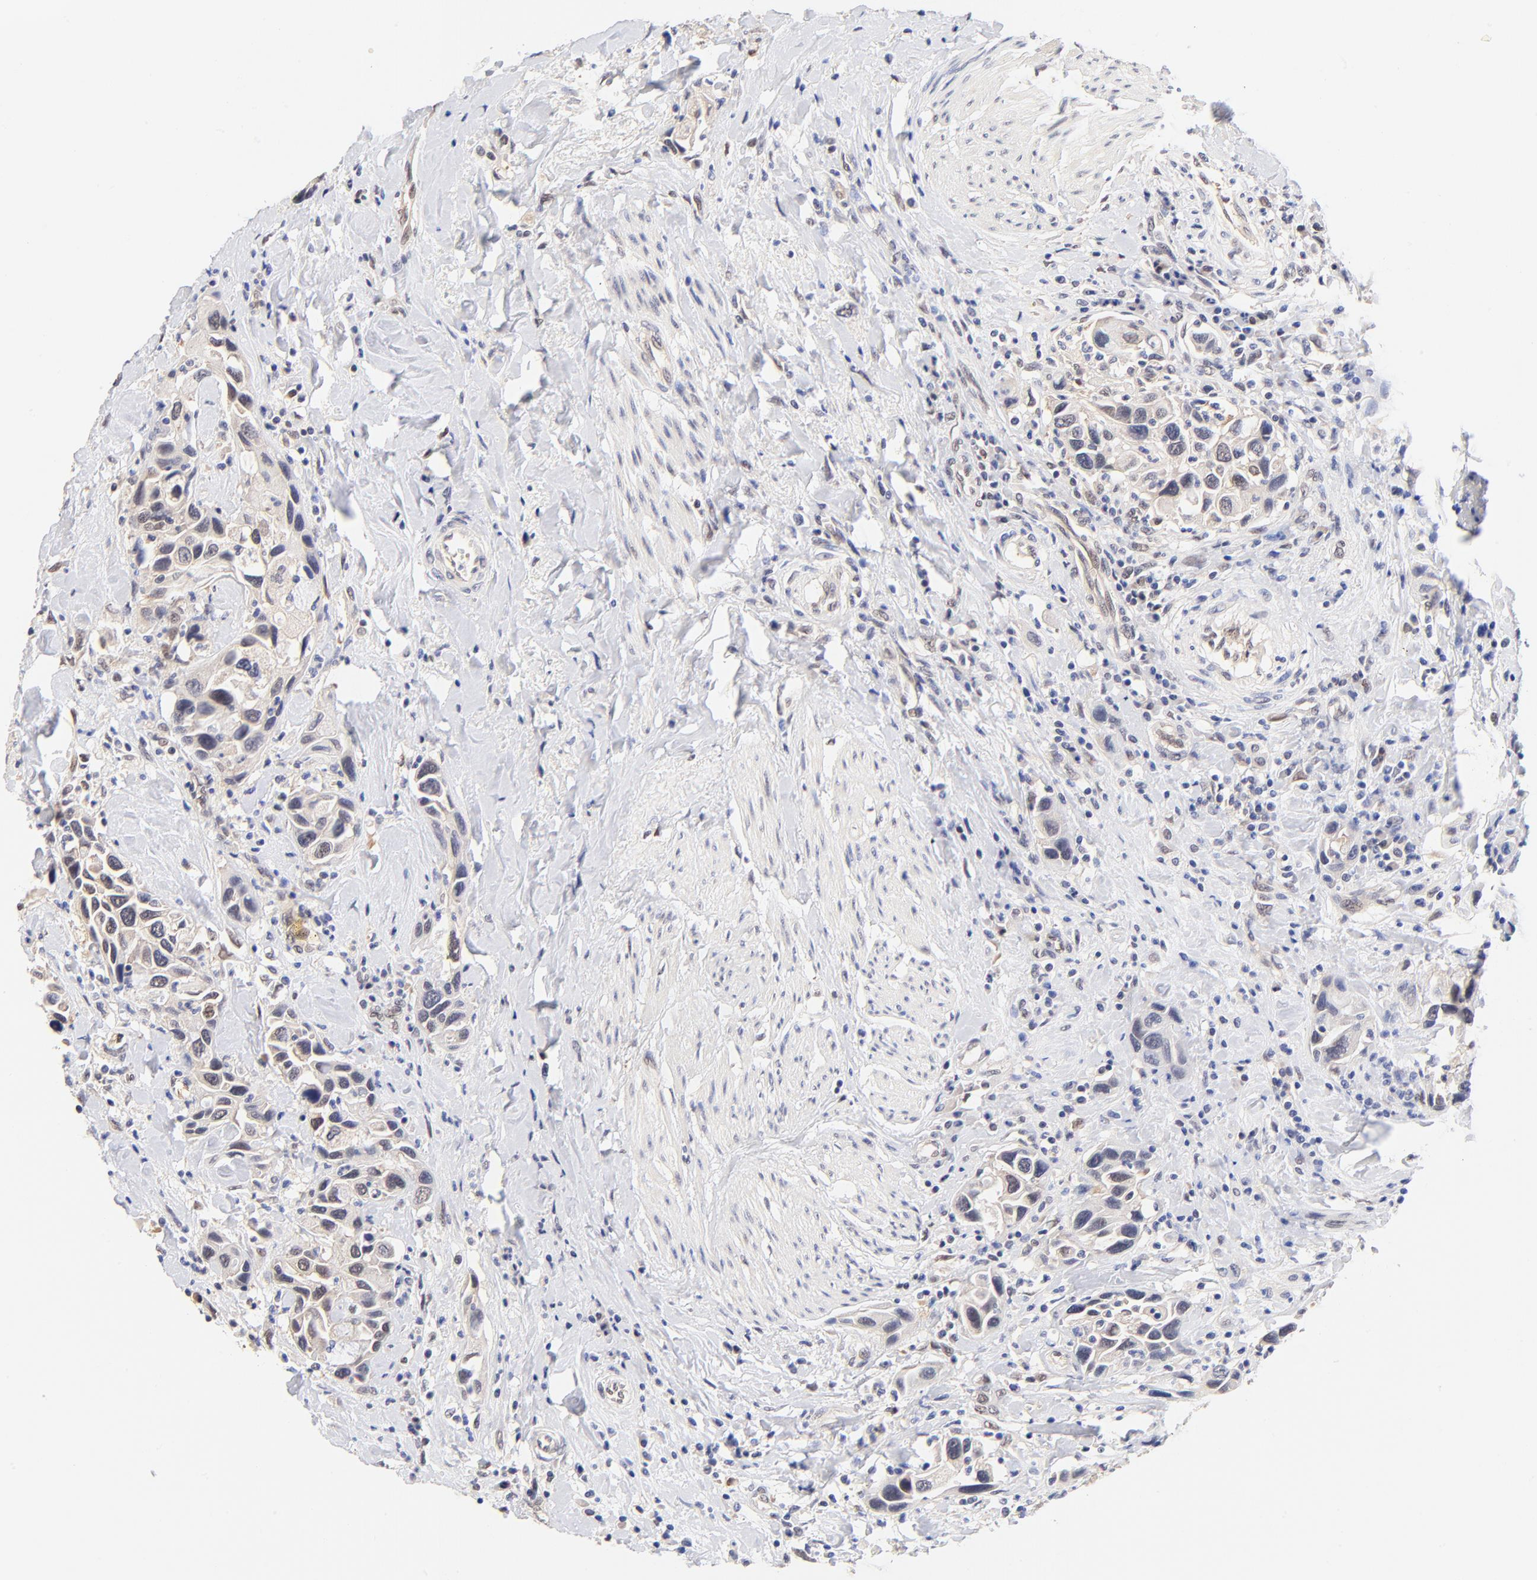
{"staining": {"intensity": "weak", "quantity": "<25%", "location": "nuclear"}, "tissue": "urothelial cancer", "cell_type": "Tumor cells", "image_type": "cancer", "snomed": [{"axis": "morphology", "description": "Urothelial carcinoma, High grade"}, {"axis": "topography", "description": "Urinary bladder"}], "caption": "High magnification brightfield microscopy of urothelial cancer stained with DAB (brown) and counterstained with hematoxylin (blue): tumor cells show no significant positivity.", "gene": "TXNL1", "patient": {"sex": "male", "age": 66}}